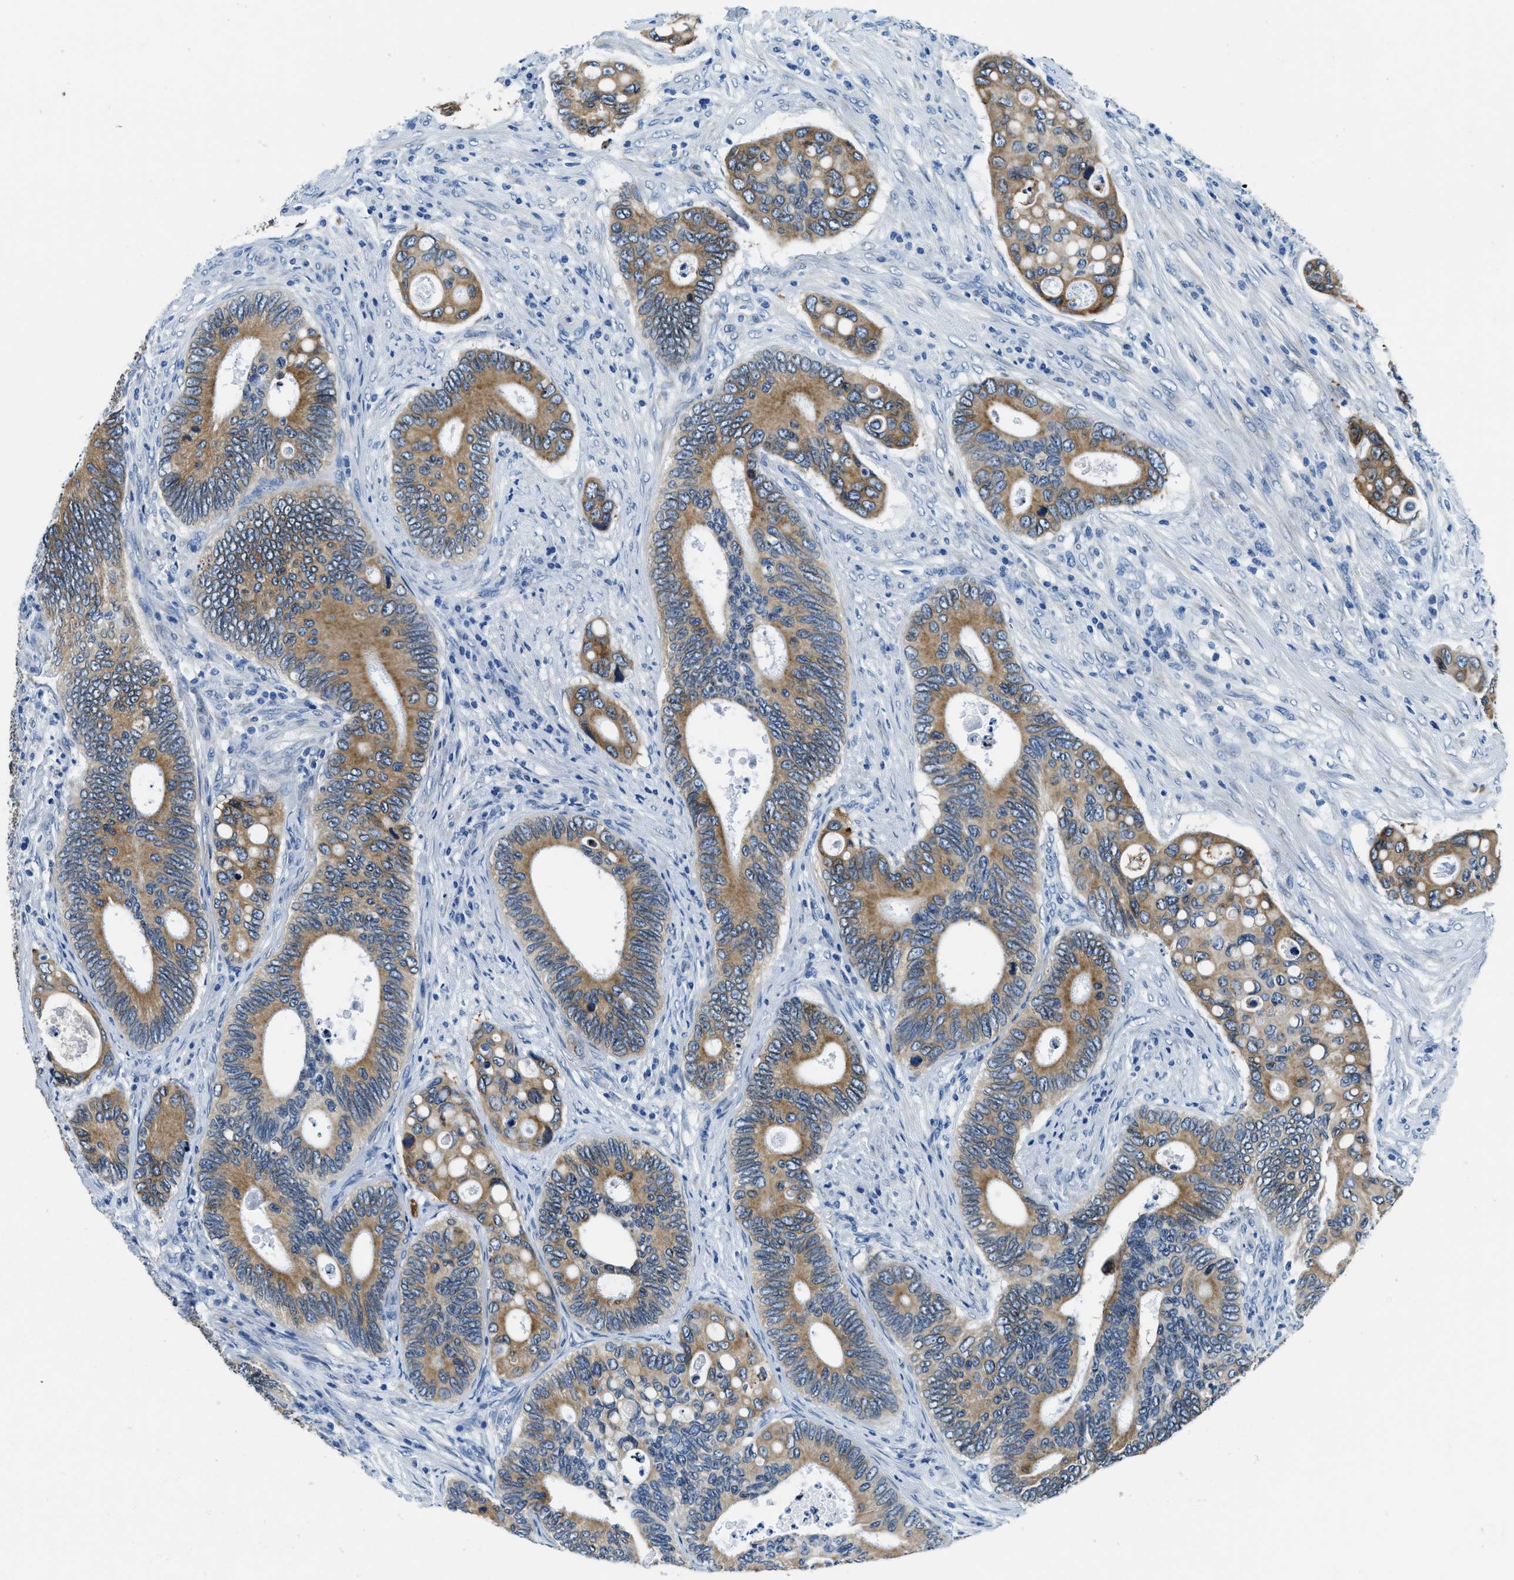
{"staining": {"intensity": "moderate", "quantity": ">75%", "location": "cytoplasmic/membranous"}, "tissue": "colorectal cancer", "cell_type": "Tumor cells", "image_type": "cancer", "snomed": [{"axis": "morphology", "description": "Inflammation, NOS"}, {"axis": "morphology", "description": "Adenocarcinoma, NOS"}, {"axis": "topography", "description": "Colon"}], "caption": "An IHC histopathology image of neoplastic tissue is shown. Protein staining in brown labels moderate cytoplasmic/membranous positivity in colorectal adenocarcinoma within tumor cells.", "gene": "UBAC2", "patient": {"sex": "male", "age": 72}}